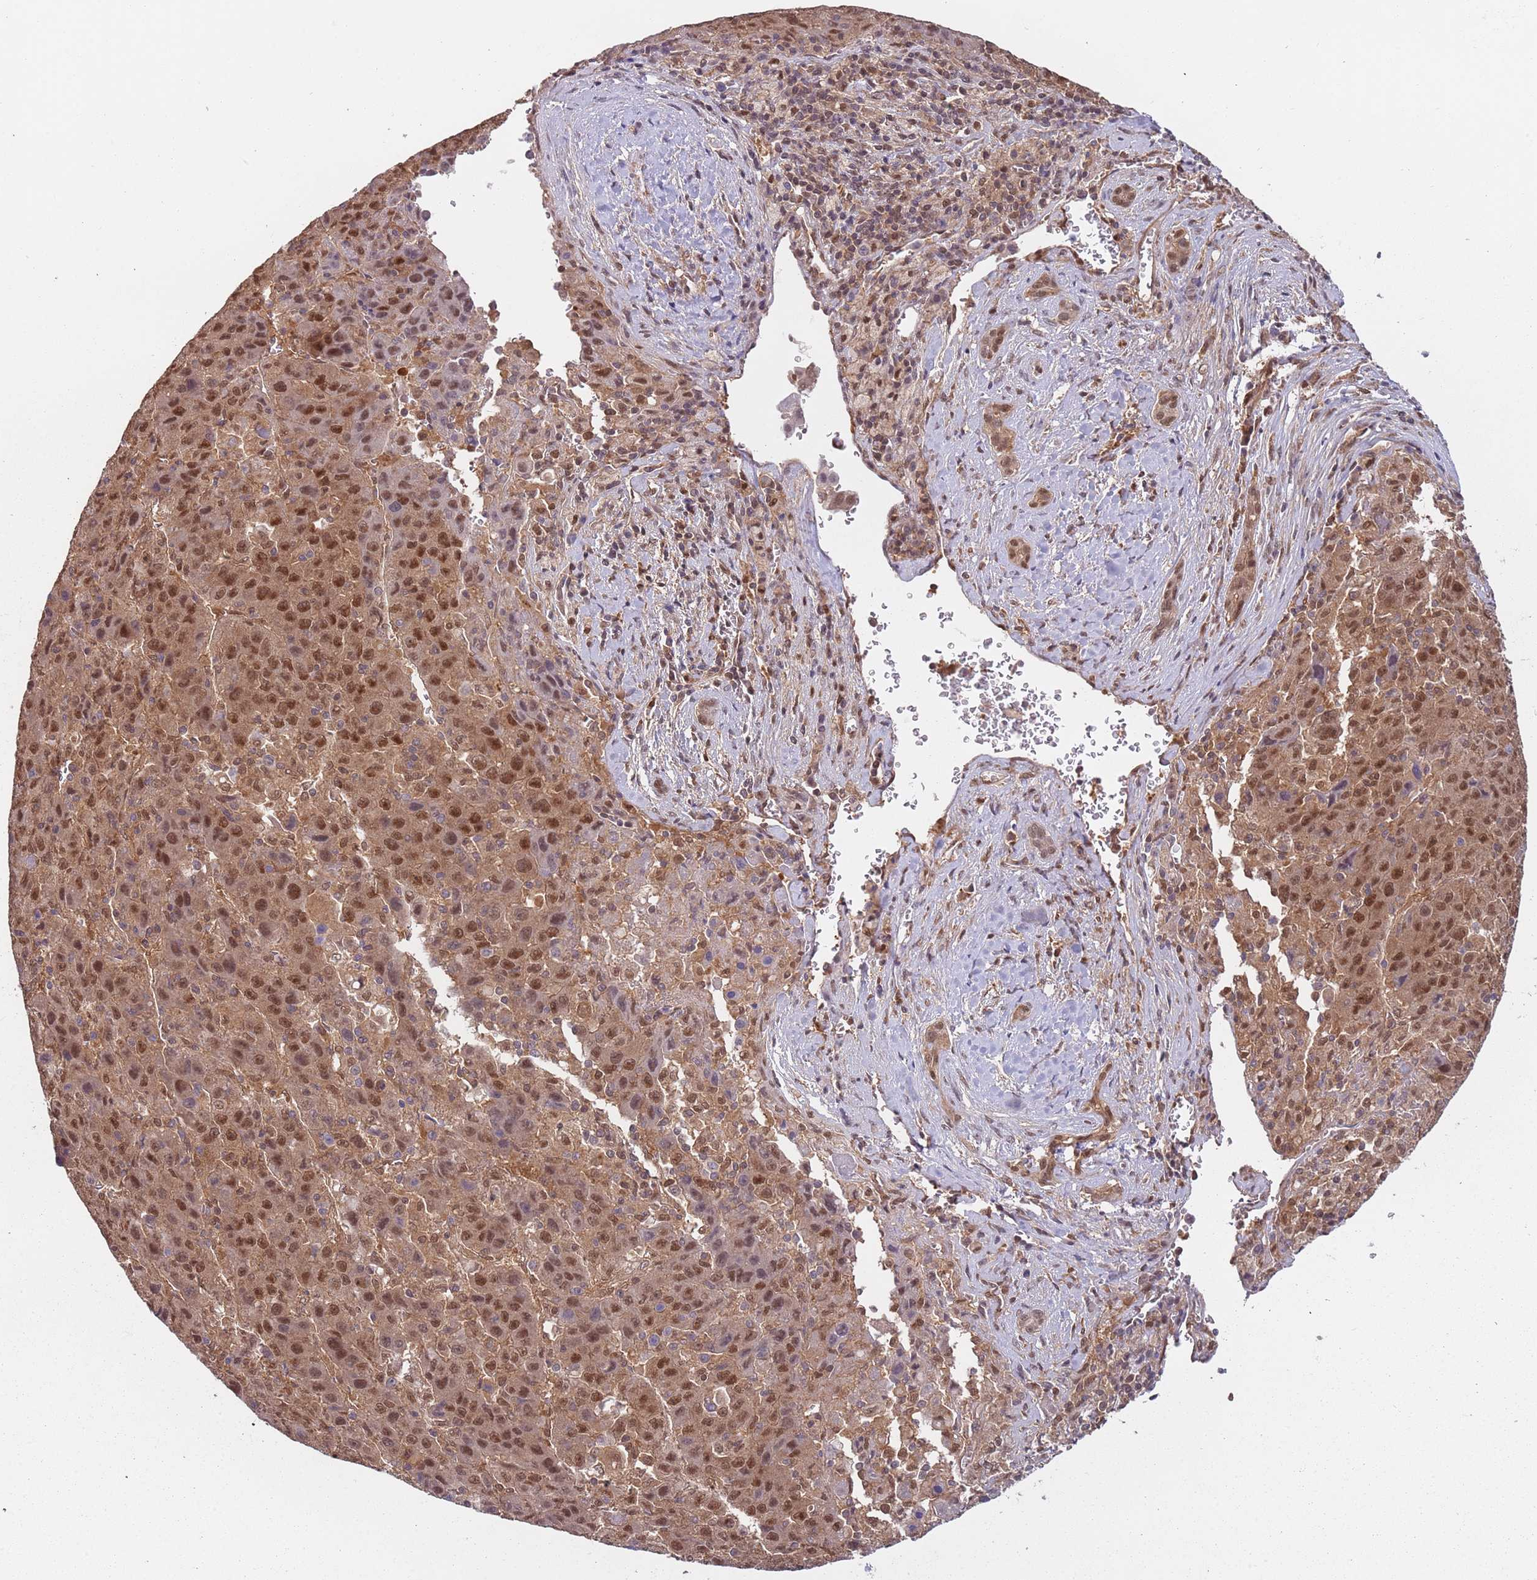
{"staining": {"intensity": "moderate", "quantity": ">75%", "location": "nuclear"}, "tissue": "liver cancer", "cell_type": "Tumor cells", "image_type": "cancer", "snomed": [{"axis": "morphology", "description": "Carcinoma, Hepatocellular, NOS"}, {"axis": "topography", "description": "Liver"}], "caption": "High-power microscopy captured an immunohistochemistry (IHC) image of liver hepatocellular carcinoma, revealing moderate nuclear expression in approximately >75% of tumor cells. (IHC, brightfield microscopy, high magnification).", "gene": "PGLS", "patient": {"sex": "female", "age": 53}}